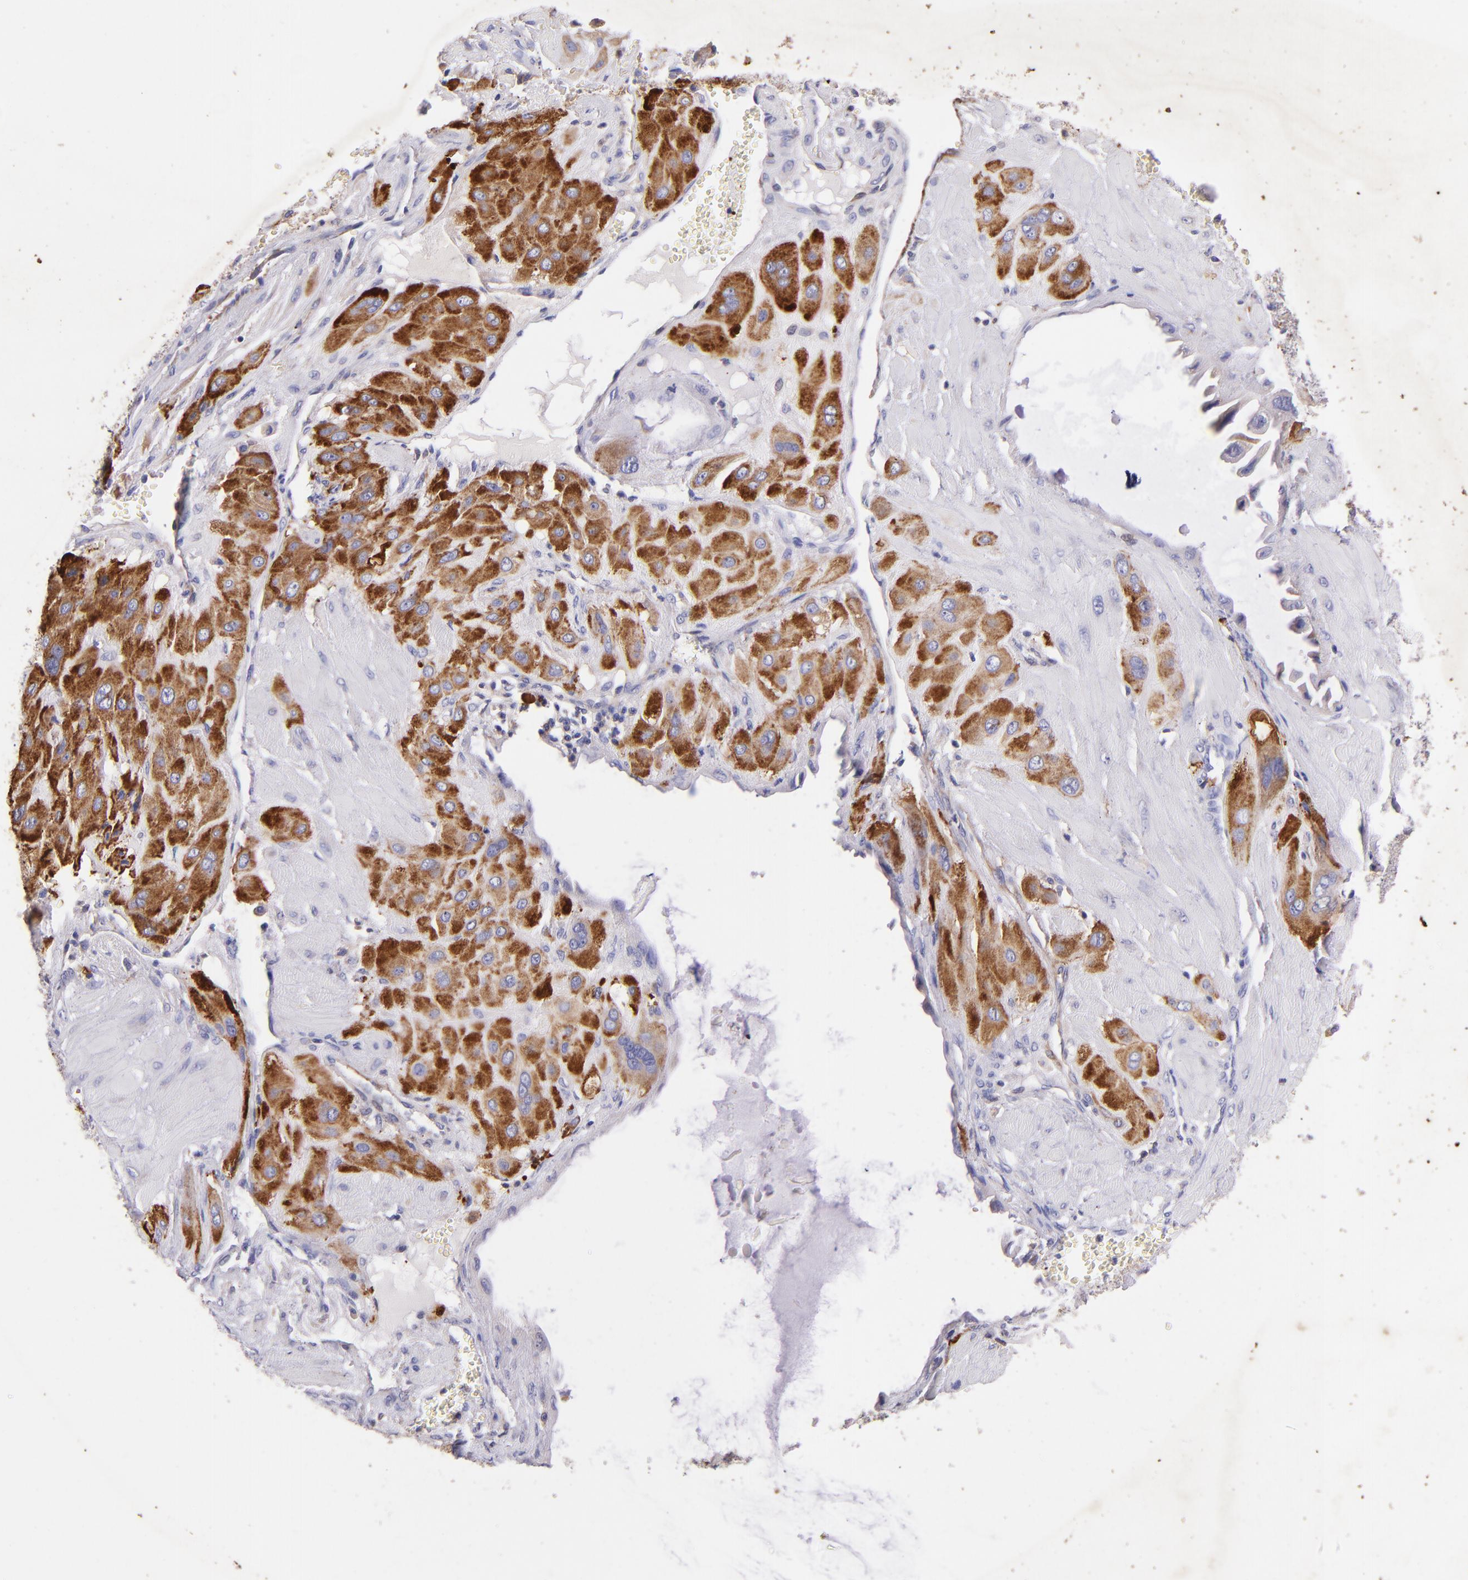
{"staining": {"intensity": "strong", "quantity": ">75%", "location": "cytoplasmic/membranous"}, "tissue": "cervical cancer", "cell_type": "Tumor cells", "image_type": "cancer", "snomed": [{"axis": "morphology", "description": "Squamous cell carcinoma, NOS"}, {"axis": "topography", "description": "Cervix"}], "caption": "Immunohistochemistry (DAB) staining of human cervical cancer exhibits strong cytoplasmic/membranous protein expression in approximately >75% of tumor cells.", "gene": "RET", "patient": {"sex": "female", "age": 34}}